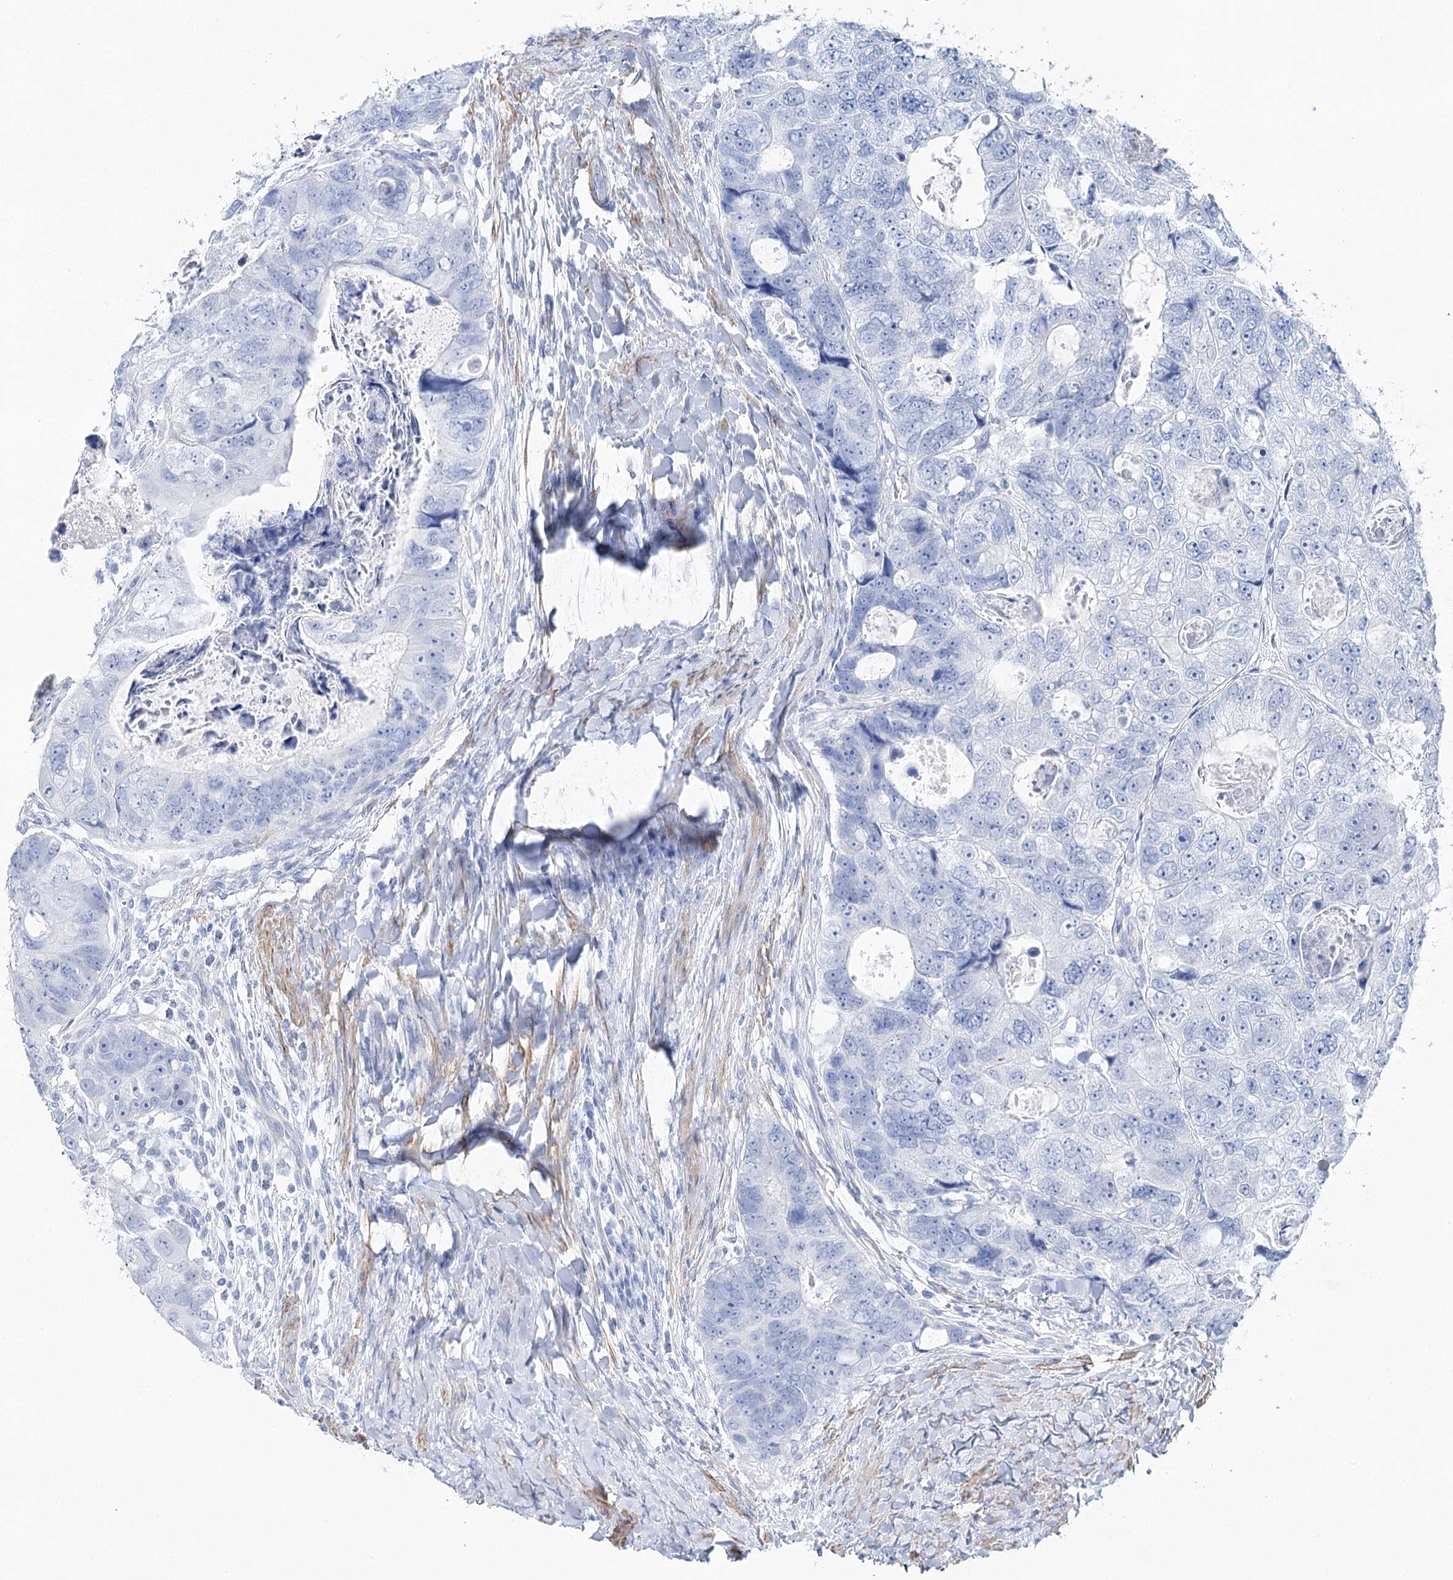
{"staining": {"intensity": "negative", "quantity": "none", "location": "none"}, "tissue": "colorectal cancer", "cell_type": "Tumor cells", "image_type": "cancer", "snomed": [{"axis": "morphology", "description": "Adenocarcinoma, NOS"}, {"axis": "topography", "description": "Rectum"}], "caption": "A photomicrograph of human colorectal adenocarcinoma is negative for staining in tumor cells.", "gene": "CSN3", "patient": {"sex": "male", "age": 59}}